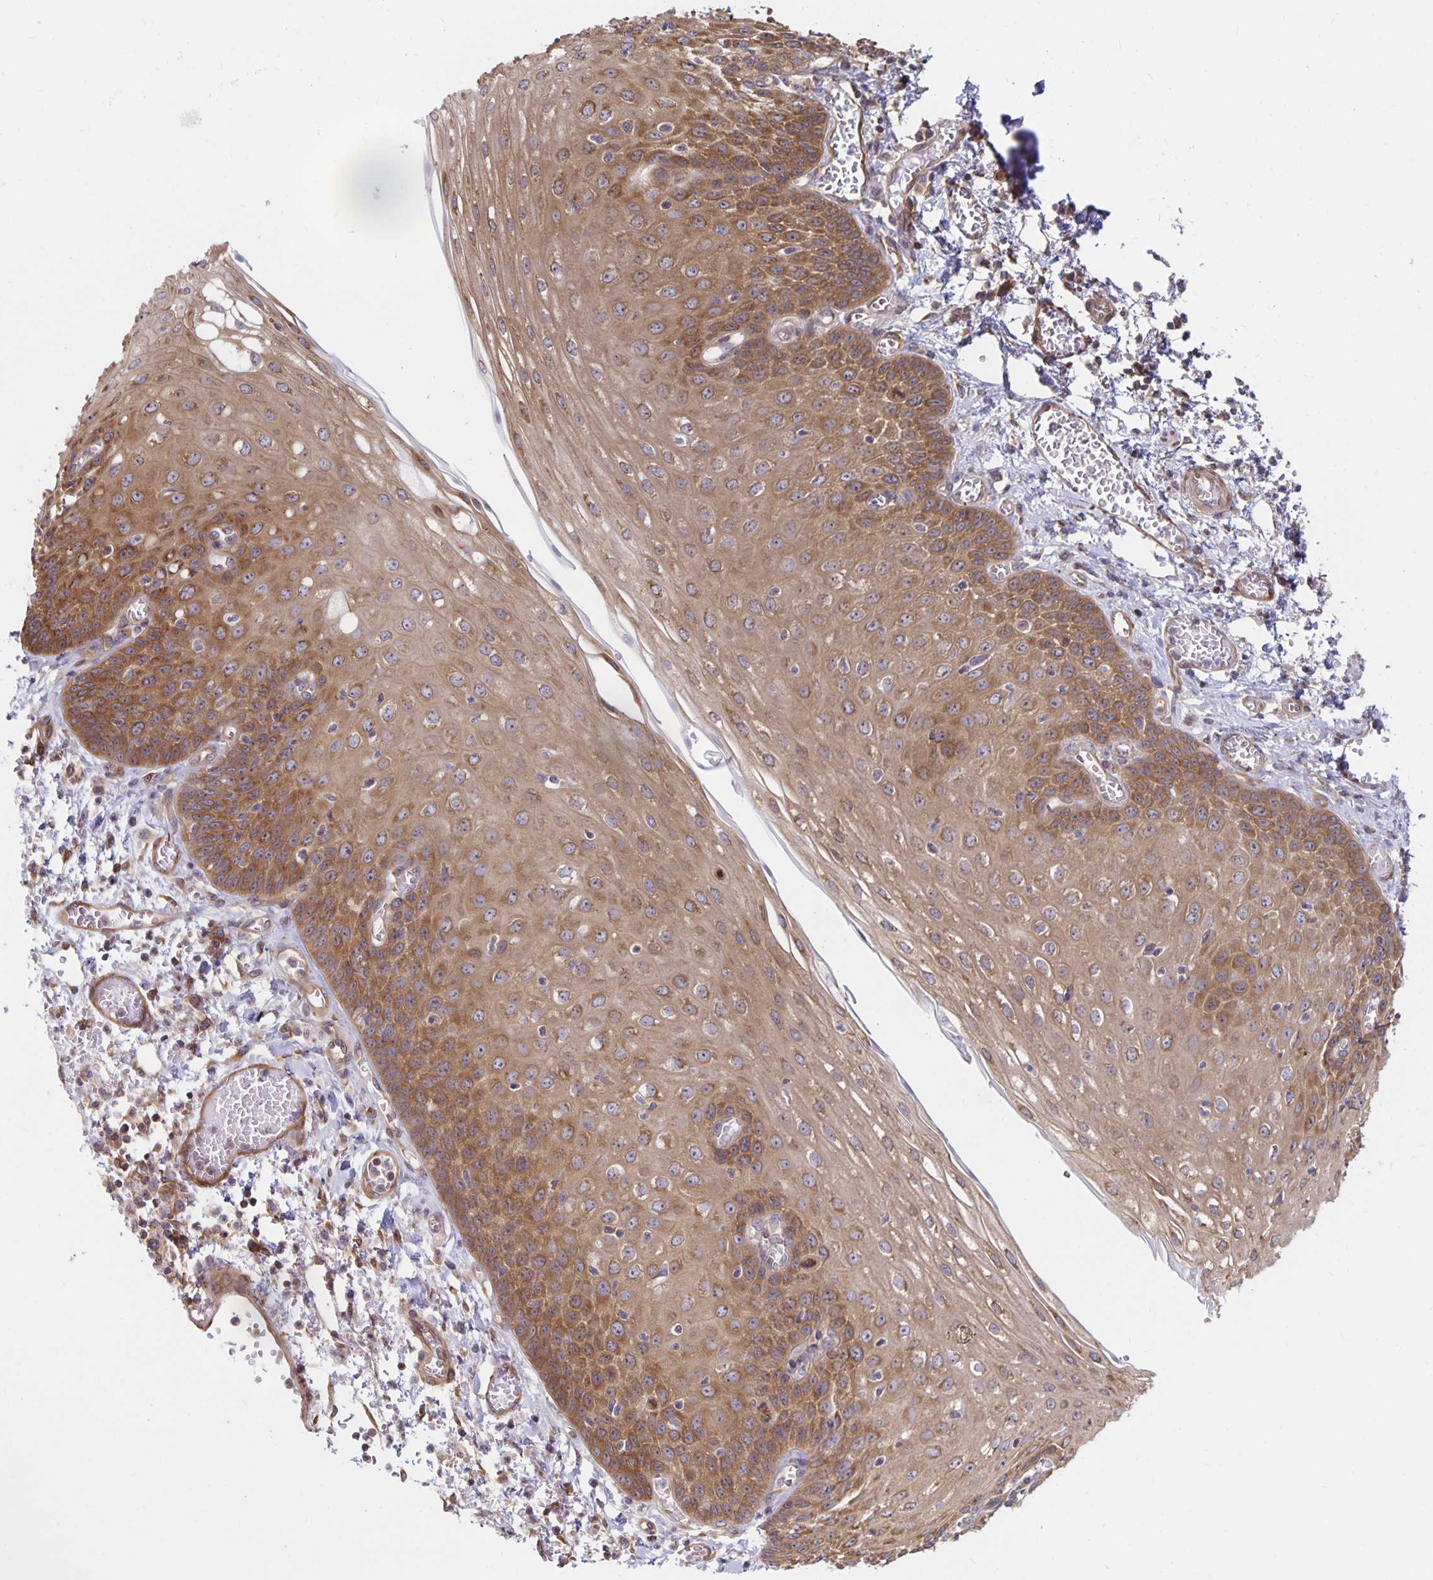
{"staining": {"intensity": "moderate", "quantity": ">75%", "location": "cytoplasmic/membranous"}, "tissue": "esophagus", "cell_type": "Squamous epithelial cells", "image_type": "normal", "snomed": [{"axis": "morphology", "description": "Normal tissue, NOS"}, {"axis": "morphology", "description": "Adenocarcinoma, NOS"}, {"axis": "topography", "description": "Esophagus"}], "caption": "Esophagus stained for a protein demonstrates moderate cytoplasmic/membranous positivity in squamous epithelial cells. (DAB IHC with brightfield microscopy, high magnification).", "gene": "PDAP1", "patient": {"sex": "male", "age": 81}}